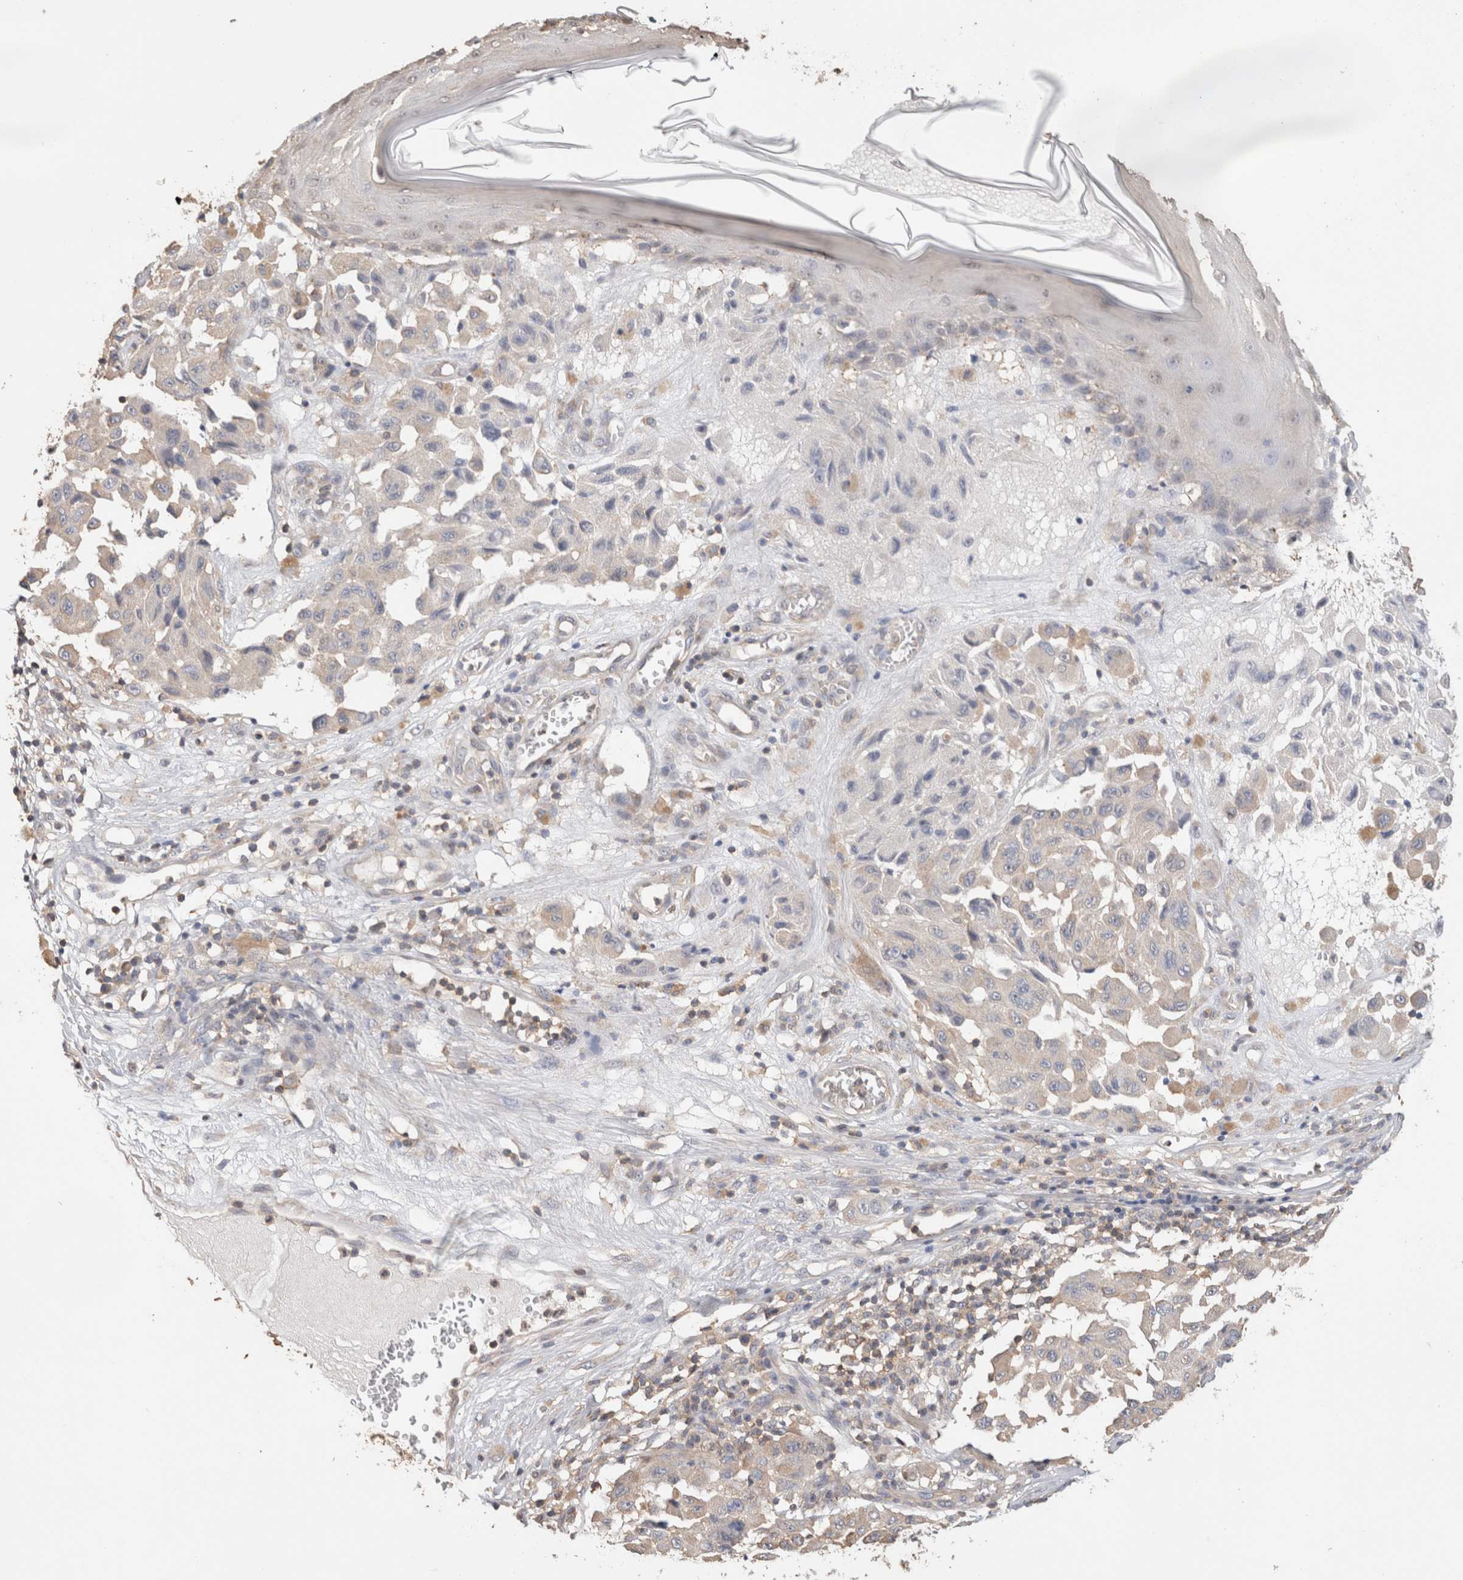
{"staining": {"intensity": "weak", "quantity": "<25%", "location": "cytoplasmic/membranous"}, "tissue": "melanoma", "cell_type": "Tumor cells", "image_type": "cancer", "snomed": [{"axis": "morphology", "description": "Malignant melanoma, NOS"}, {"axis": "topography", "description": "Skin"}], "caption": "Tumor cells are negative for protein expression in human melanoma. The staining is performed using DAB brown chromogen with nuclei counter-stained in using hematoxylin.", "gene": "CFAP418", "patient": {"sex": "male", "age": 30}}